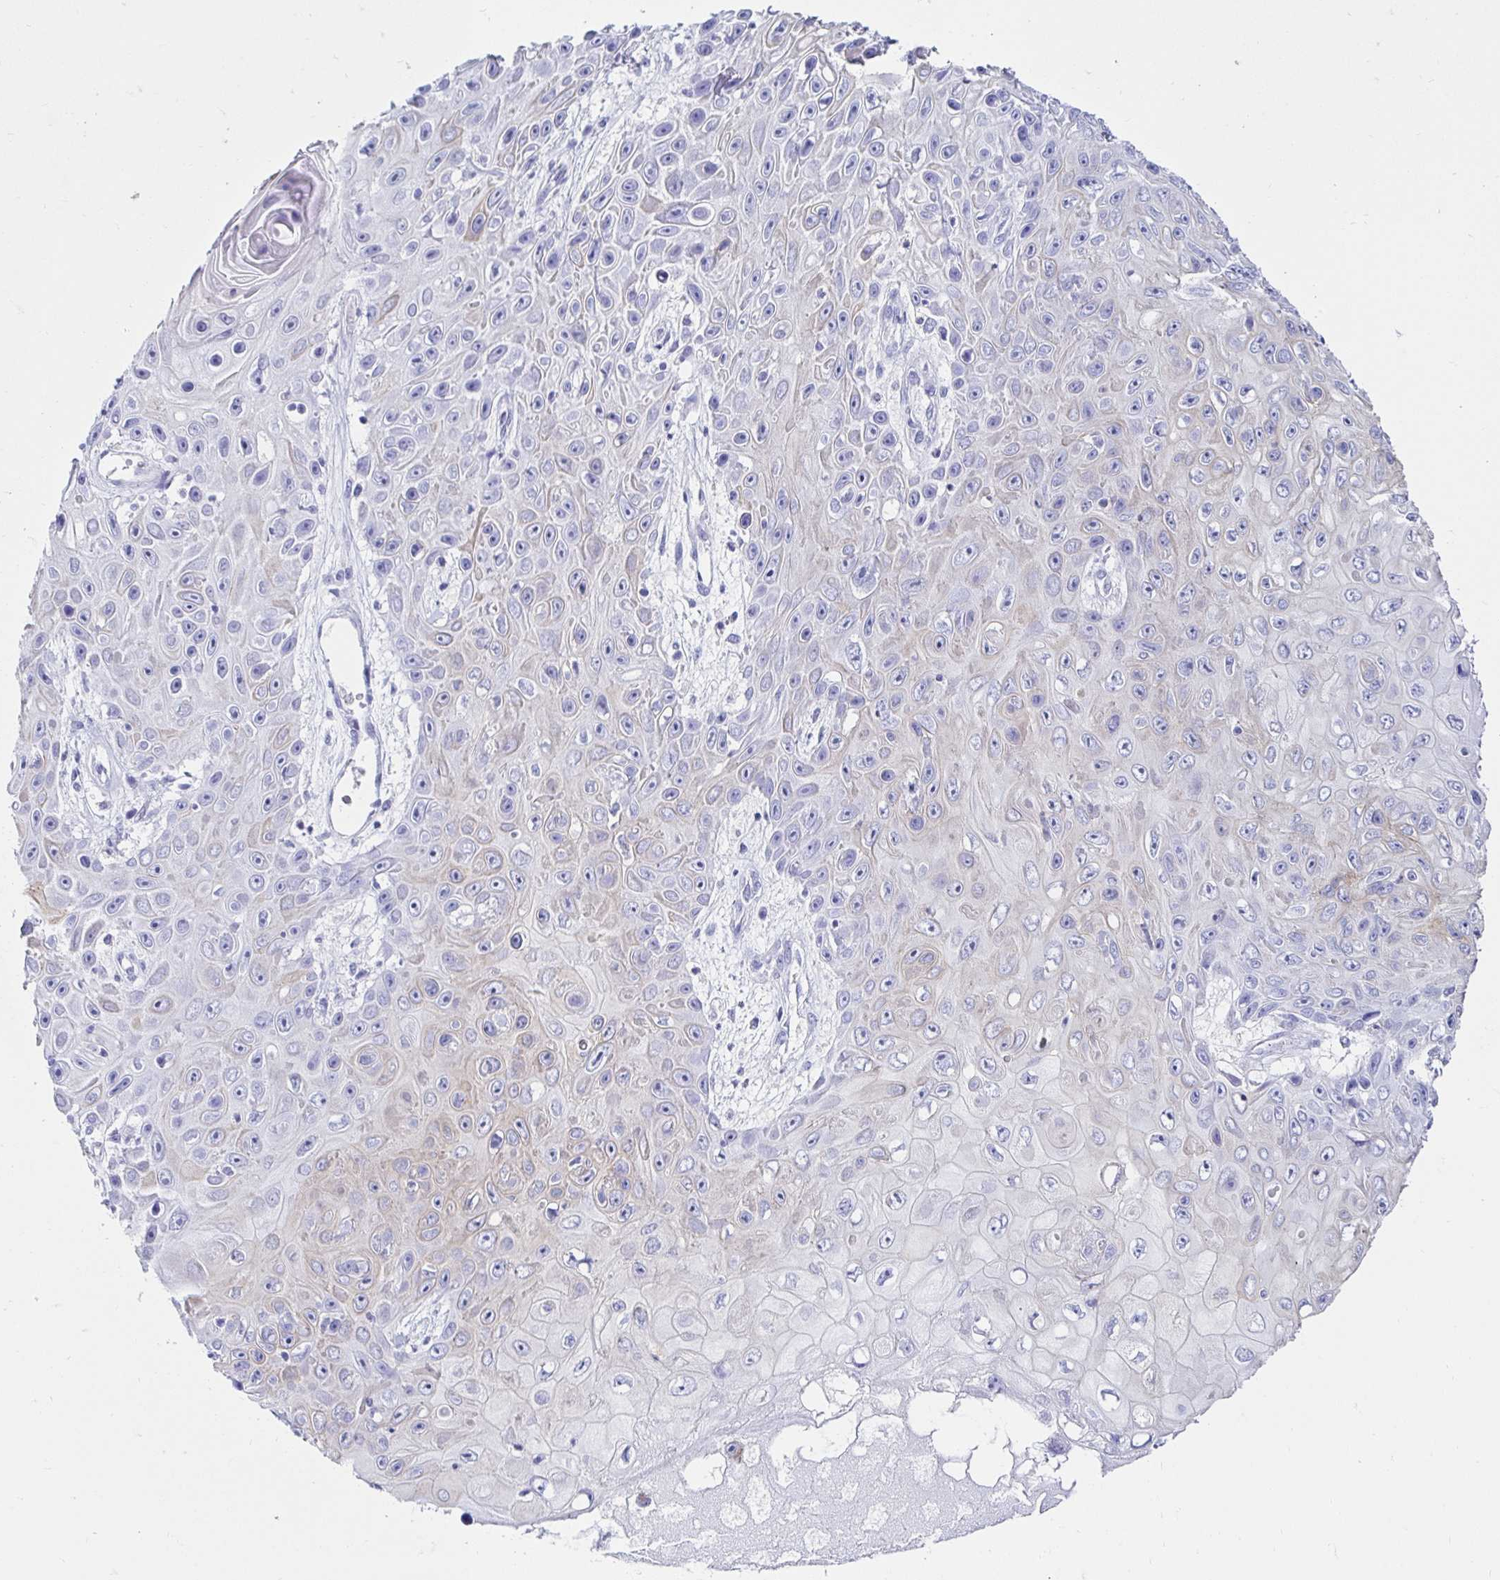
{"staining": {"intensity": "negative", "quantity": "none", "location": "none"}, "tissue": "skin cancer", "cell_type": "Tumor cells", "image_type": "cancer", "snomed": [{"axis": "morphology", "description": "Squamous cell carcinoma, NOS"}, {"axis": "topography", "description": "Skin"}], "caption": "An IHC photomicrograph of squamous cell carcinoma (skin) is shown. There is no staining in tumor cells of squamous cell carcinoma (skin). (DAB immunohistochemistry (IHC) visualized using brightfield microscopy, high magnification).", "gene": "CA9", "patient": {"sex": "male", "age": 82}}